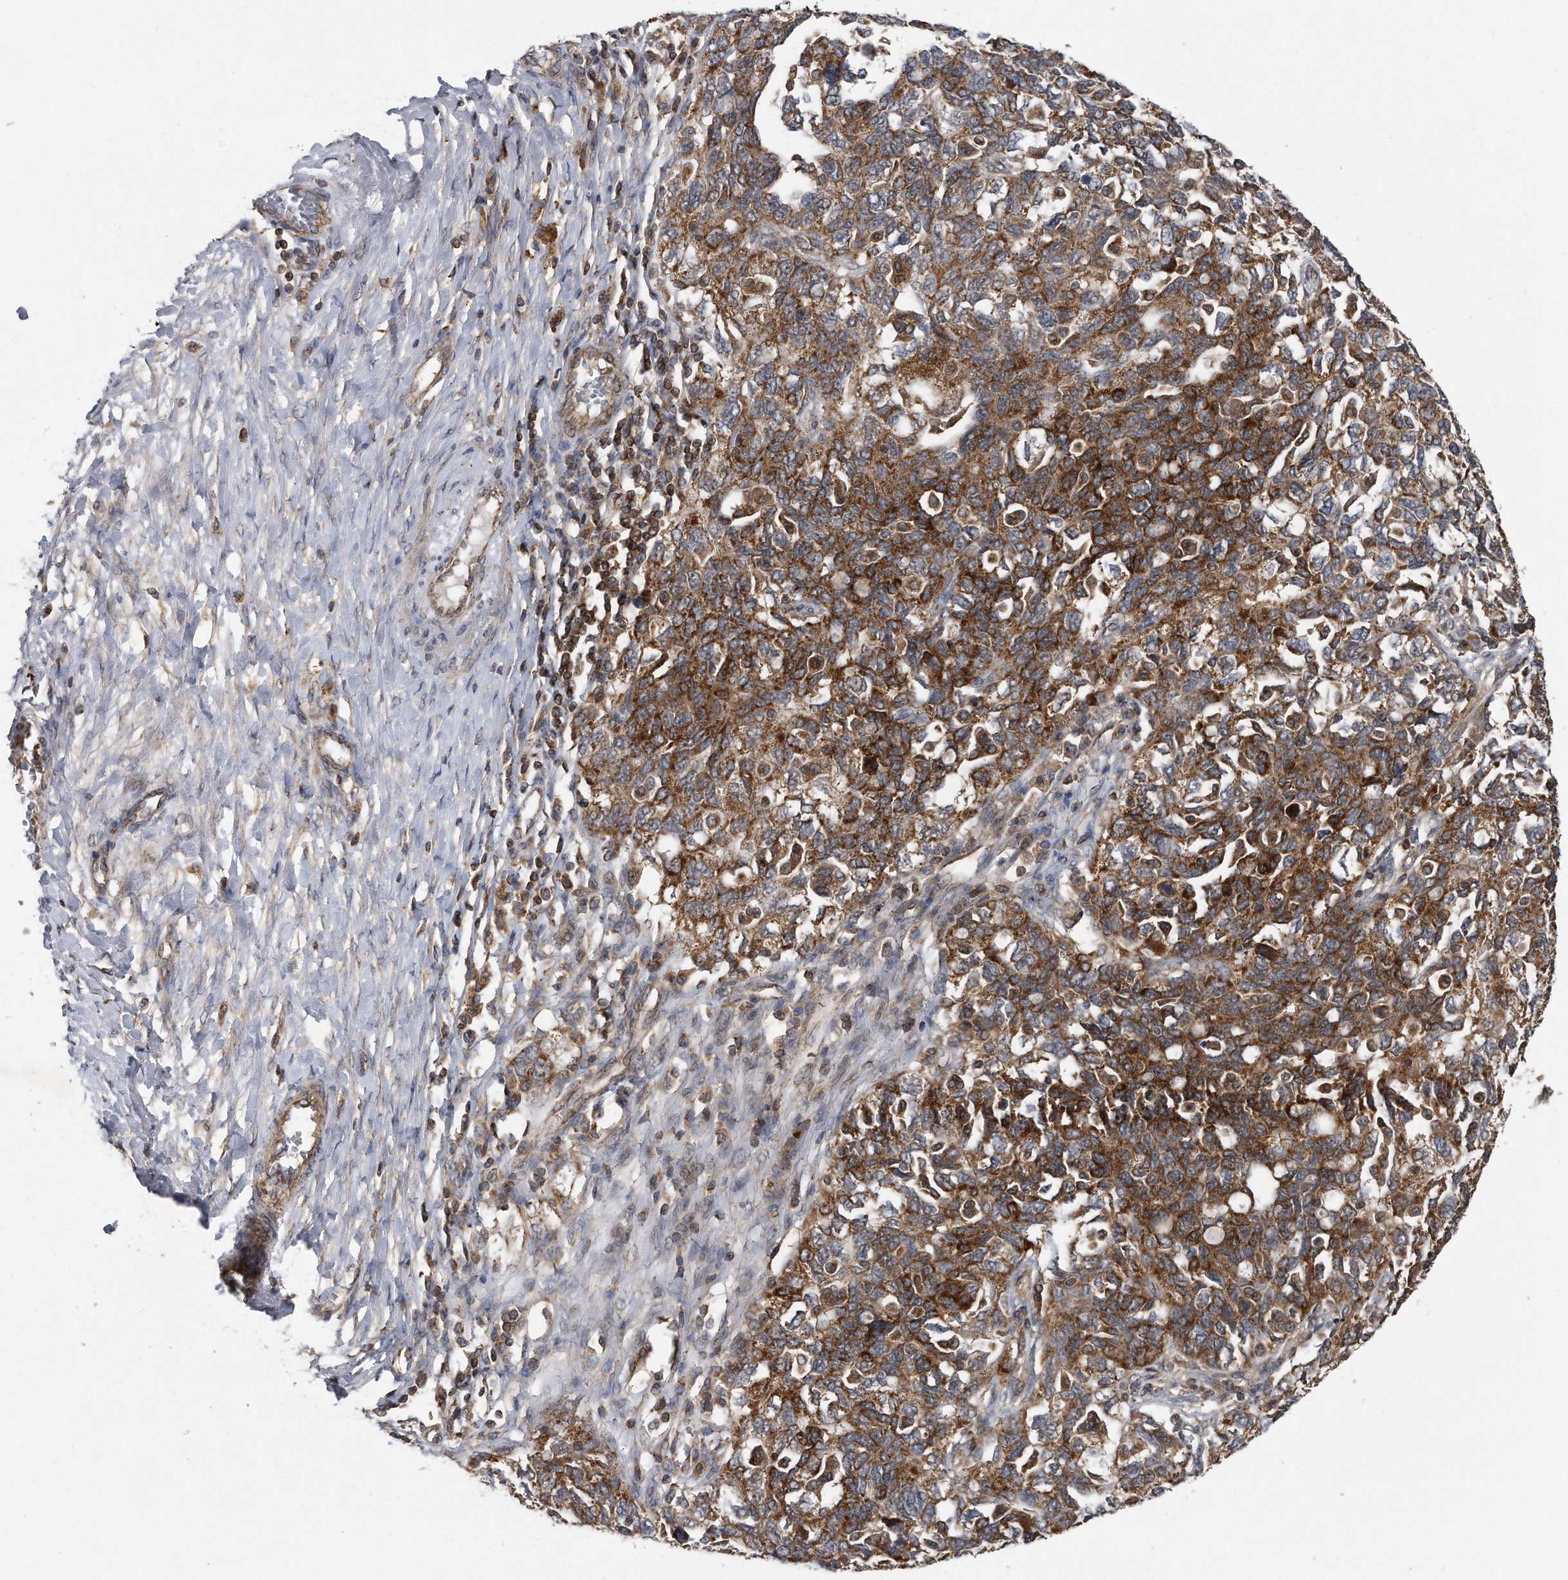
{"staining": {"intensity": "strong", "quantity": ">75%", "location": "cytoplasmic/membranous"}, "tissue": "ovarian cancer", "cell_type": "Tumor cells", "image_type": "cancer", "snomed": [{"axis": "morphology", "description": "Carcinoma, NOS"}, {"axis": "morphology", "description": "Cystadenocarcinoma, serous, NOS"}, {"axis": "topography", "description": "Ovary"}], "caption": "The micrograph exhibits a brown stain indicating the presence of a protein in the cytoplasmic/membranous of tumor cells in ovarian serous cystadenocarcinoma.", "gene": "ALPK2", "patient": {"sex": "female", "age": 69}}